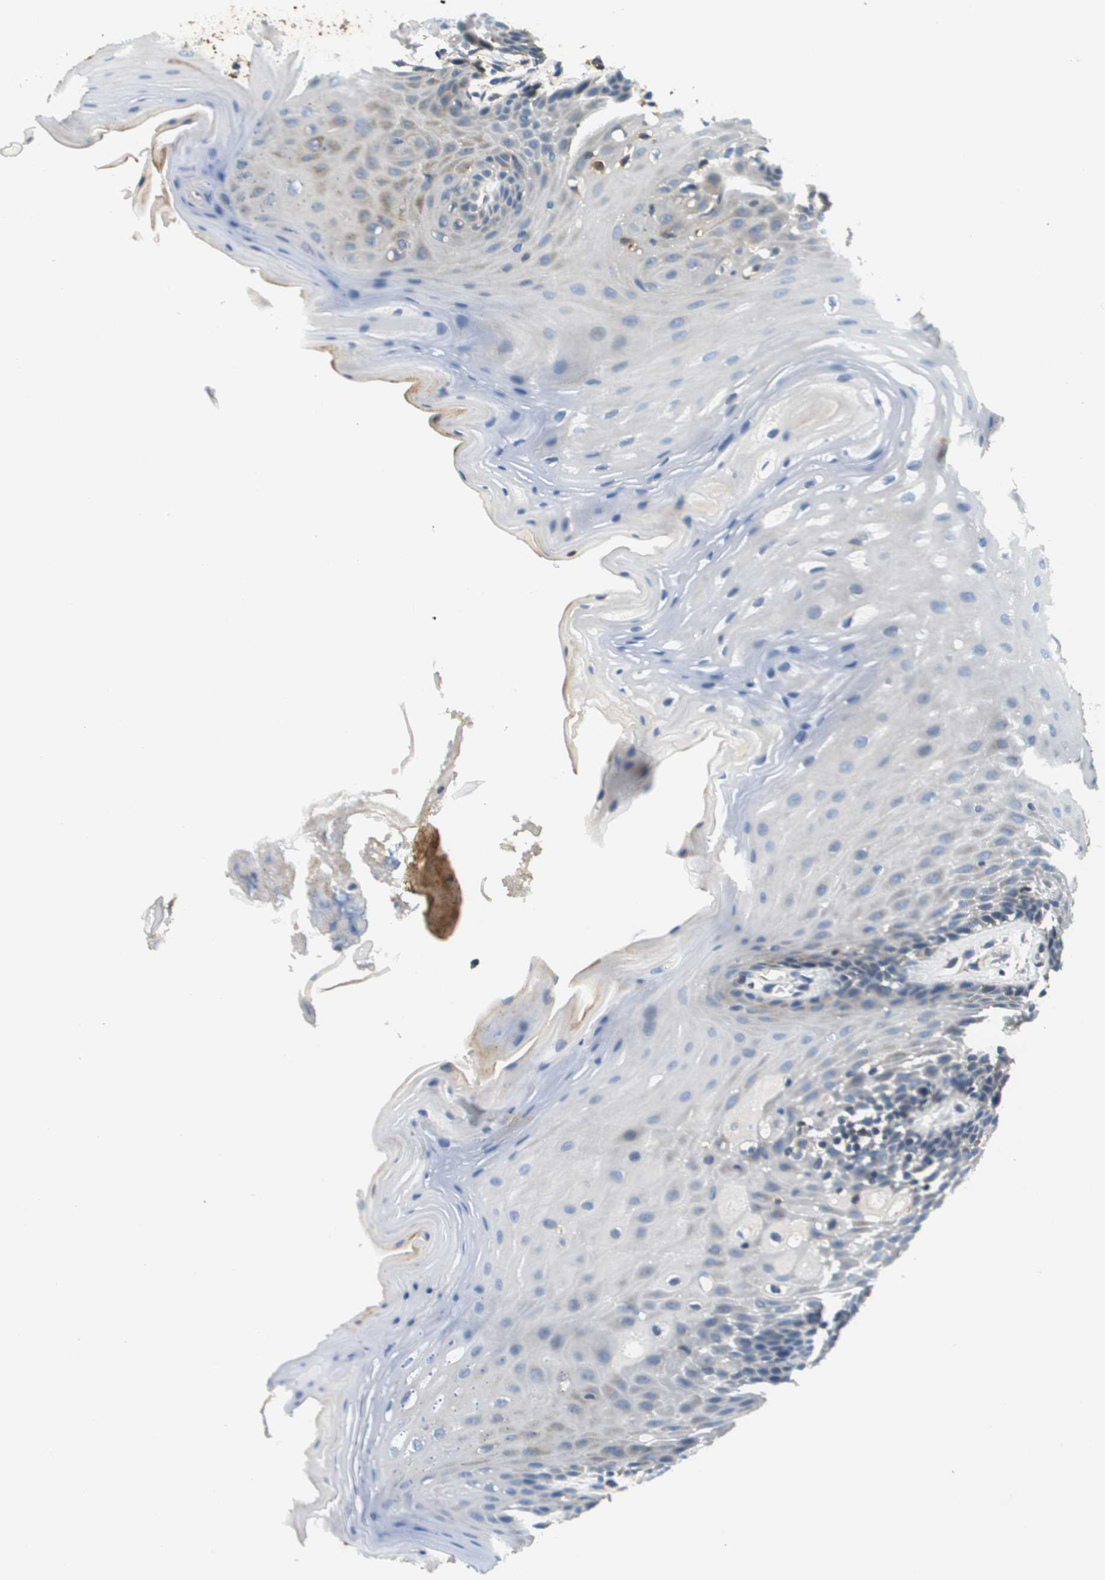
{"staining": {"intensity": "negative", "quantity": "none", "location": "none"}, "tissue": "oral mucosa", "cell_type": "Squamous epithelial cells", "image_type": "normal", "snomed": [{"axis": "morphology", "description": "Normal tissue, NOS"}, {"axis": "morphology", "description": "Squamous cell carcinoma, NOS"}, {"axis": "topography", "description": "Oral tissue"}, {"axis": "topography", "description": "Head-Neck"}], "caption": "Photomicrograph shows no protein expression in squamous epithelial cells of benign oral mucosa. (Immunohistochemistry (ihc), brightfield microscopy, high magnification).", "gene": "SAMSN1", "patient": {"sex": "male", "age": 71}}